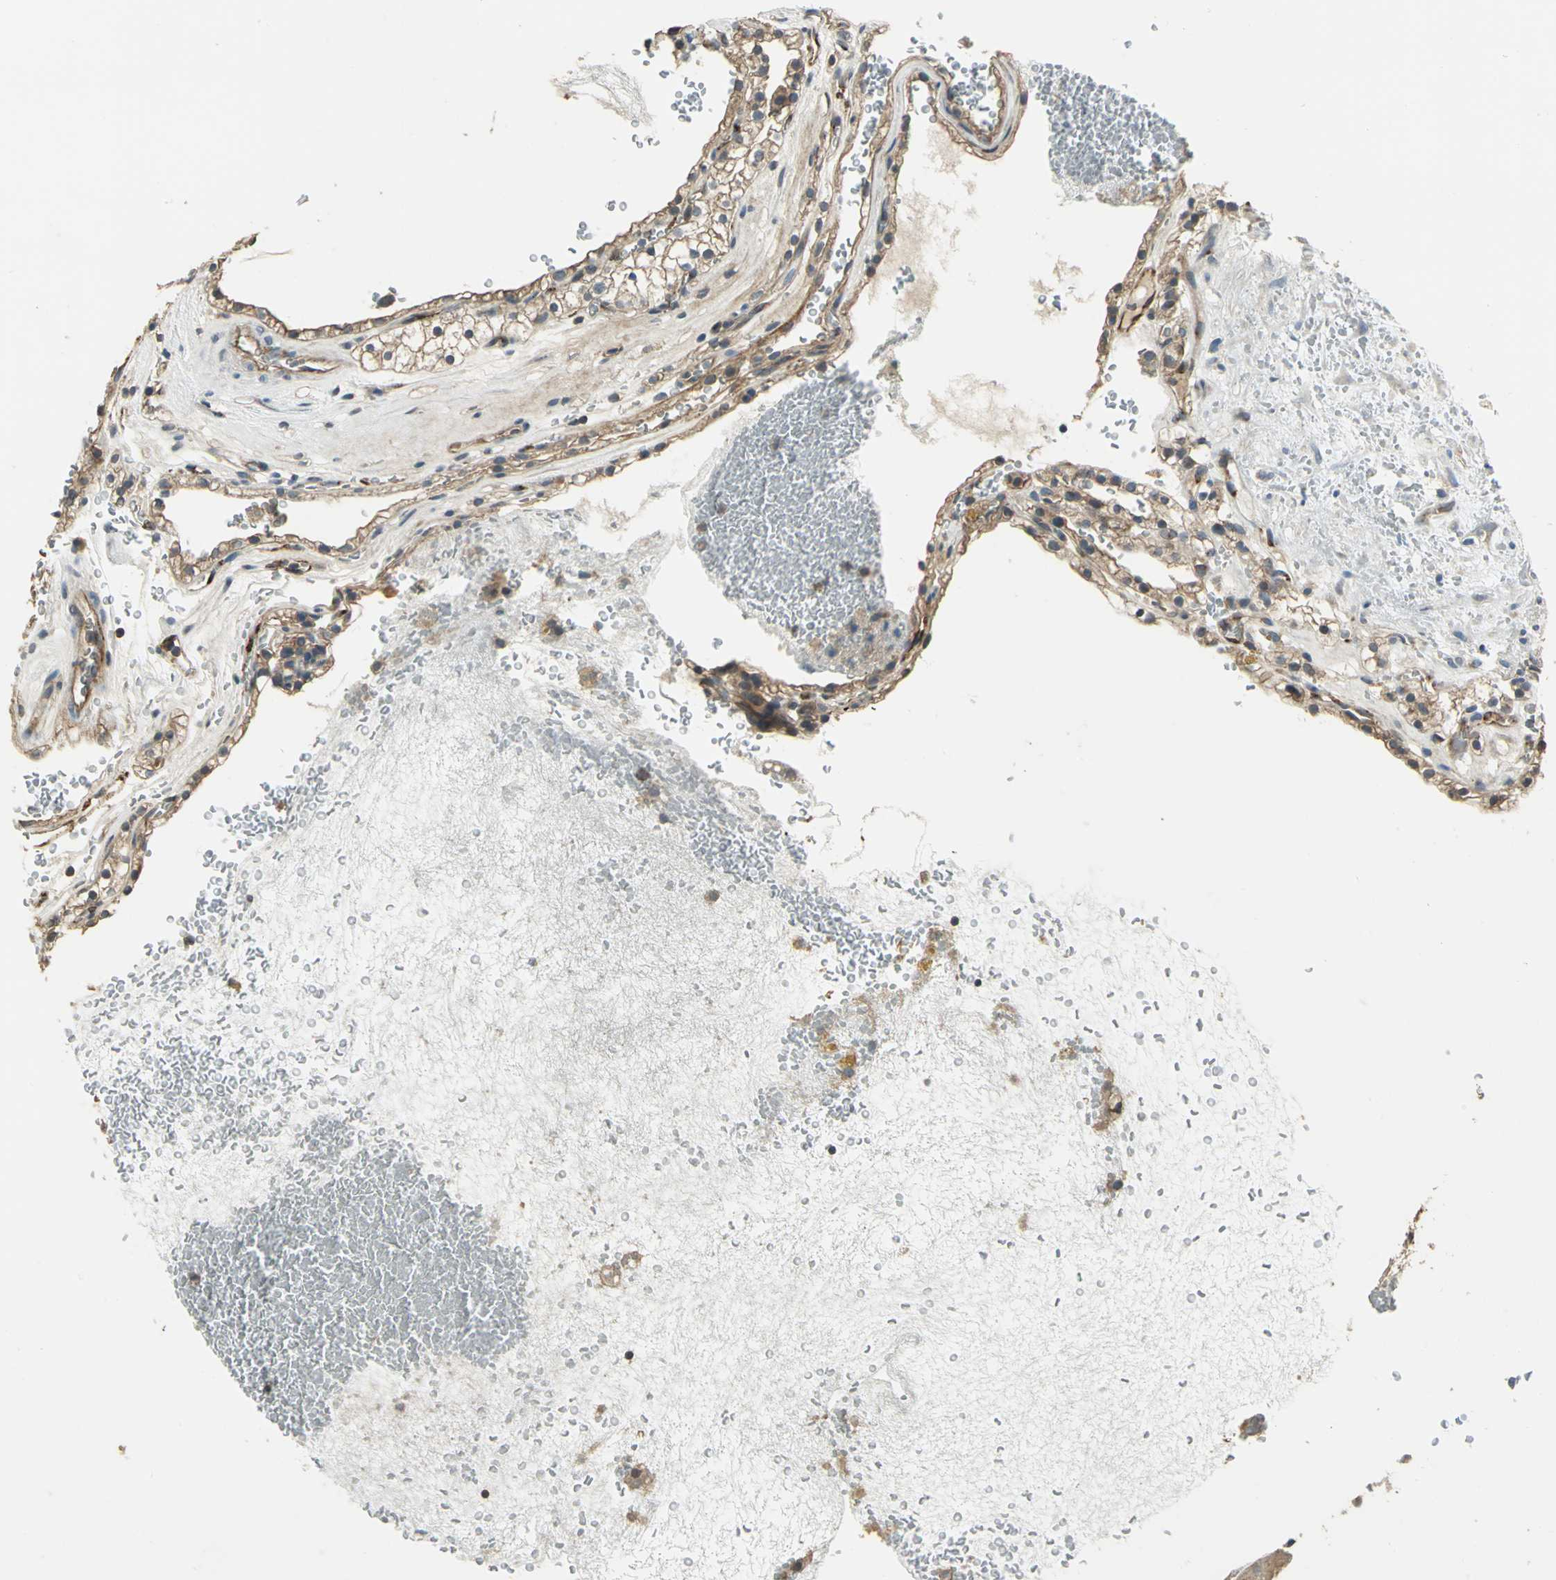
{"staining": {"intensity": "moderate", "quantity": ">75%", "location": "cytoplasmic/membranous"}, "tissue": "renal cancer", "cell_type": "Tumor cells", "image_type": "cancer", "snomed": [{"axis": "morphology", "description": "Adenocarcinoma, NOS"}, {"axis": "topography", "description": "Kidney"}], "caption": "Tumor cells display moderate cytoplasmic/membranous positivity in approximately >75% of cells in adenocarcinoma (renal).", "gene": "RAPGEF1", "patient": {"sex": "female", "age": 41}}